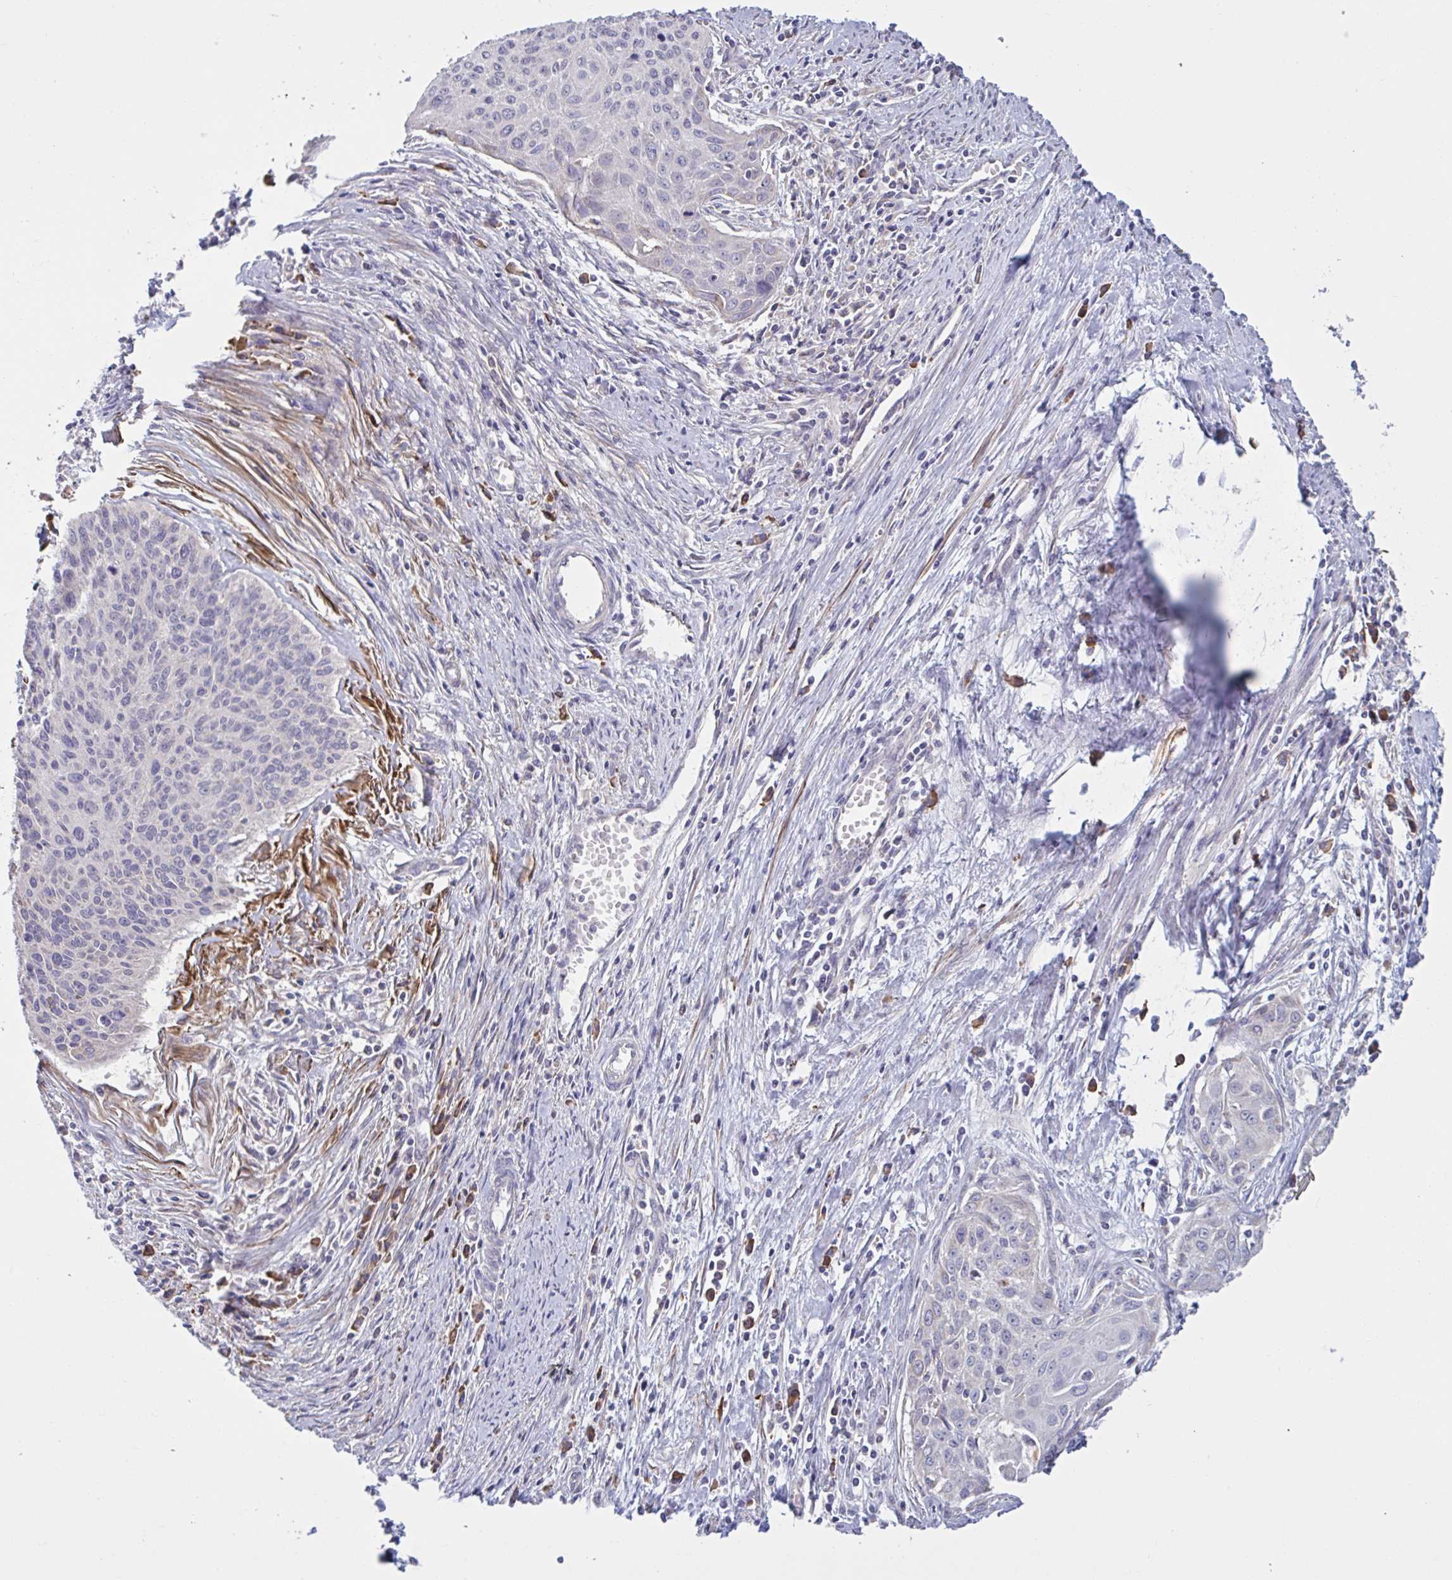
{"staining": {"intensity": "negative", "quantity": "none", "location": "none"}, "tissue": "cervical cancer", "cell_type": "Tumor cells", "image_type": "cancer", "snomed": [{"axis": "morphology", "description": "Squamous cell carcinoma, NOS"}, {"axis": "topography", "description": "Cervix"}], "caption": "The IHC histopathology image has no significant staining in tumor cells of cervical cancer (squamous cell carcinoma) tissue.", "gene": "CD1E", "patient": {"sex": "female", "age": 55}}